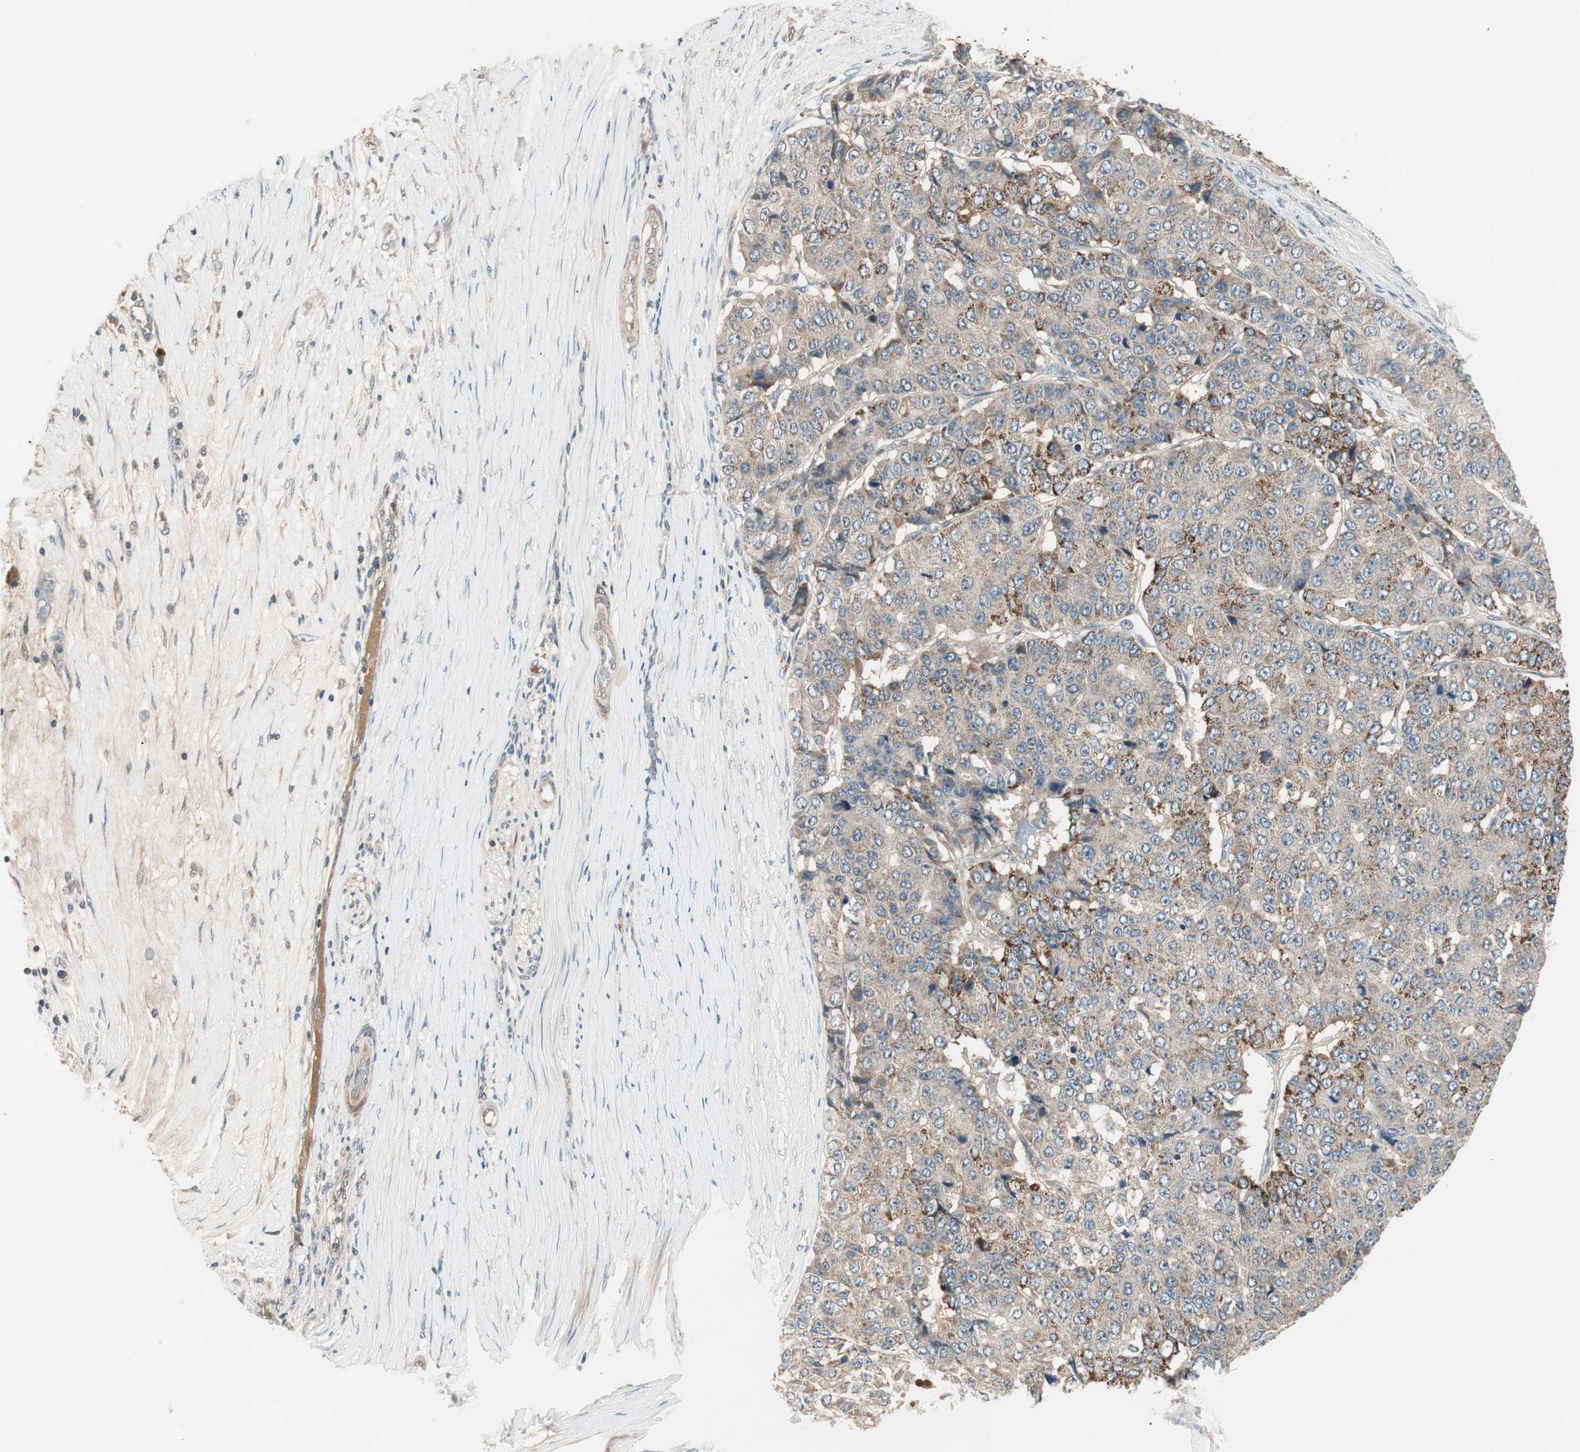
{"staining": {"intensity": "weak", "quantity": ">75%", "location": "cytoplasmic/membranous"}, "tissue": "pancreatic cancer", "cell_type": "Tumor cells", "image_type": "cancer", "snomed": [{"axis": "morphology", "description": "Adenocarcinoma, NOS"}, {"axis": "topography", "description": "Pancreas"}], "caption": "Pancreatic cancer tissue exhibits weak cytoplasmic/membranous positivity in about >75% of tumor cells, visualized by immunohistochemistry.", "gene": "HPN", "patient": {"sex": "male", "age": 50}}